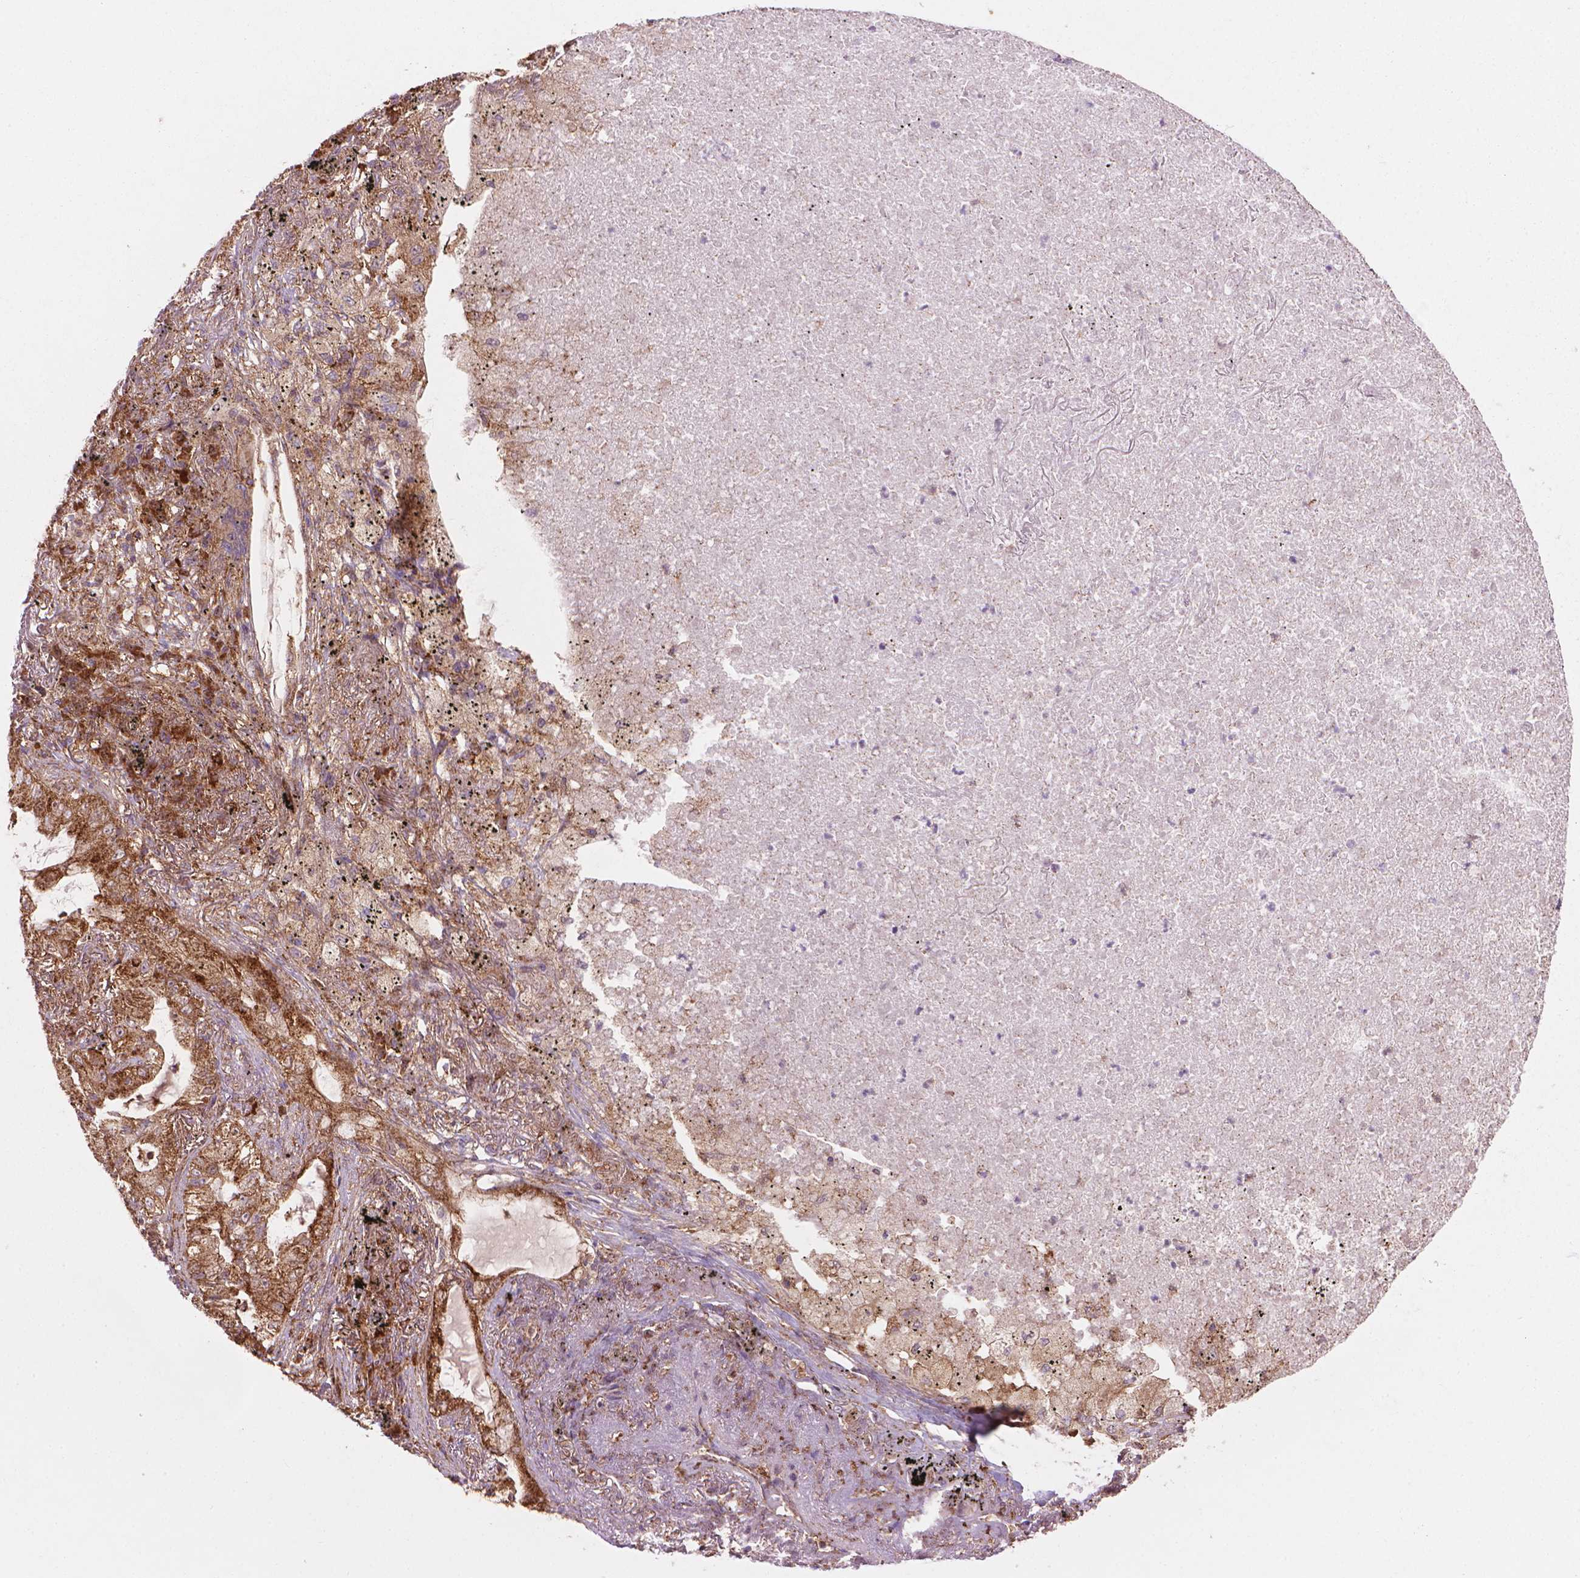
{"staining": {"intensity": "moderate", "quantity": ">75%", "location": "cytoplasmic/membranous"}, "tissue": "lung cancer", "cell_type": "Tumor cells", "image_type": "cancer", "snomed": [{"axis": "morphology", "description": "Adenocarcinoma, NOS"}, {"axis": "topography", "description": "Lung"}], "caption": "DAB (3,3'-diaminobenzidine) immunohistochemical staining of human lung cancer shows moderate cytoplasmic/membranous protein positivity in about >75% of tumor cells. The protein of interest is stained brown, and the nuclei are stained in blue (DAB IHC with brightfield microscopy, high magnification).", "gene": "VARS2", "patient": {"sex": "female", "age": 73}}